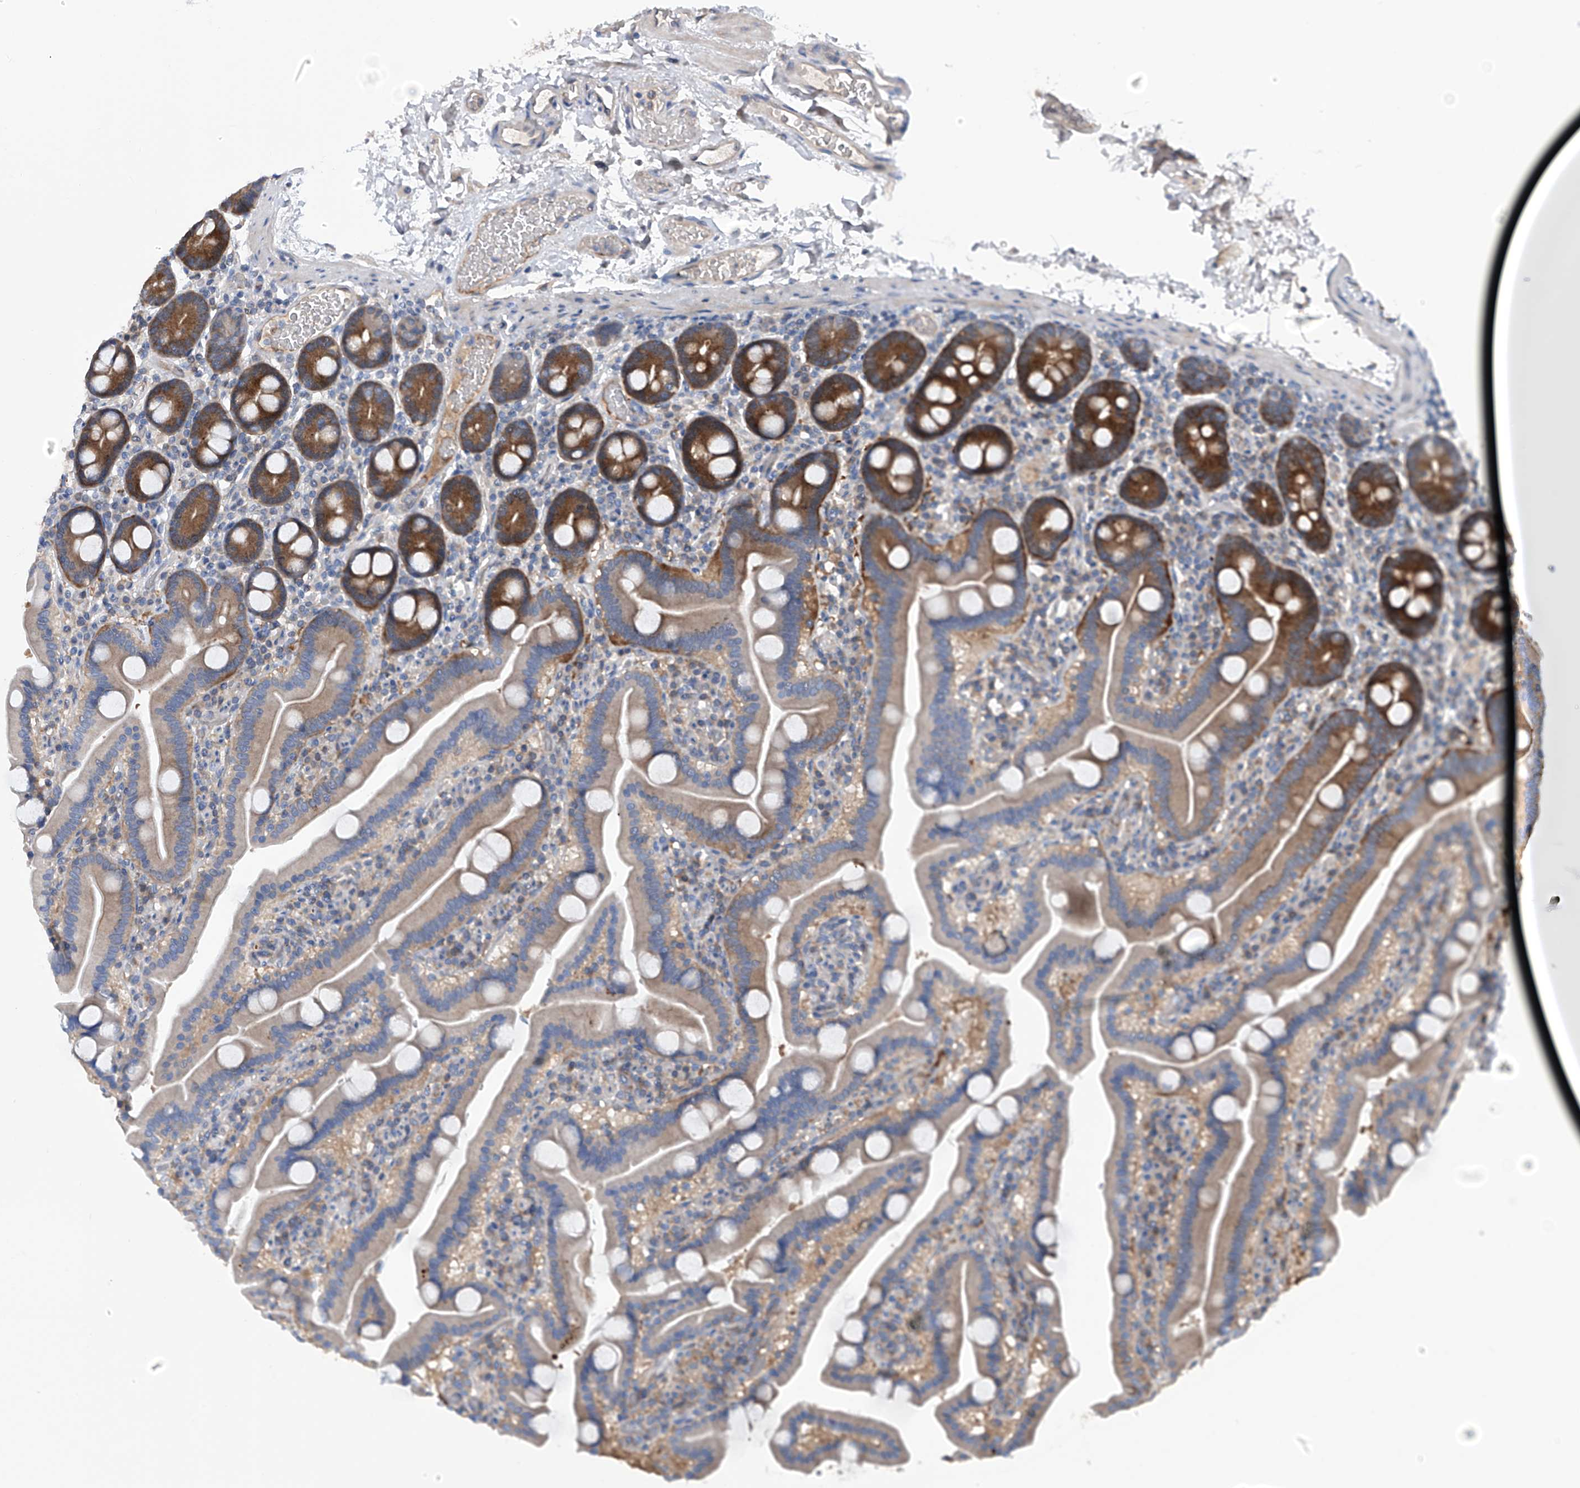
{"staining": {"intensity": "strong", "quantity": "25%-75%", "location": "cytoplasmic/membranous"}, "tissue": "duodenum", "cell_type": "Glandular cells", "image_type": "normal", "snomed": [{"axis": "morphology", "description": "Normal tissue, NOS"}, {"axis": "topography", "description": "Duodenum"}], "caption": "This is a photomicrograph of immunohistochemistry staining of benign duodenum, which shows strong expression in the cytoplasmic/membranous of glandular cells.", "gene": "NUDT17", "patient": {"sex": "male", "age": 55}}